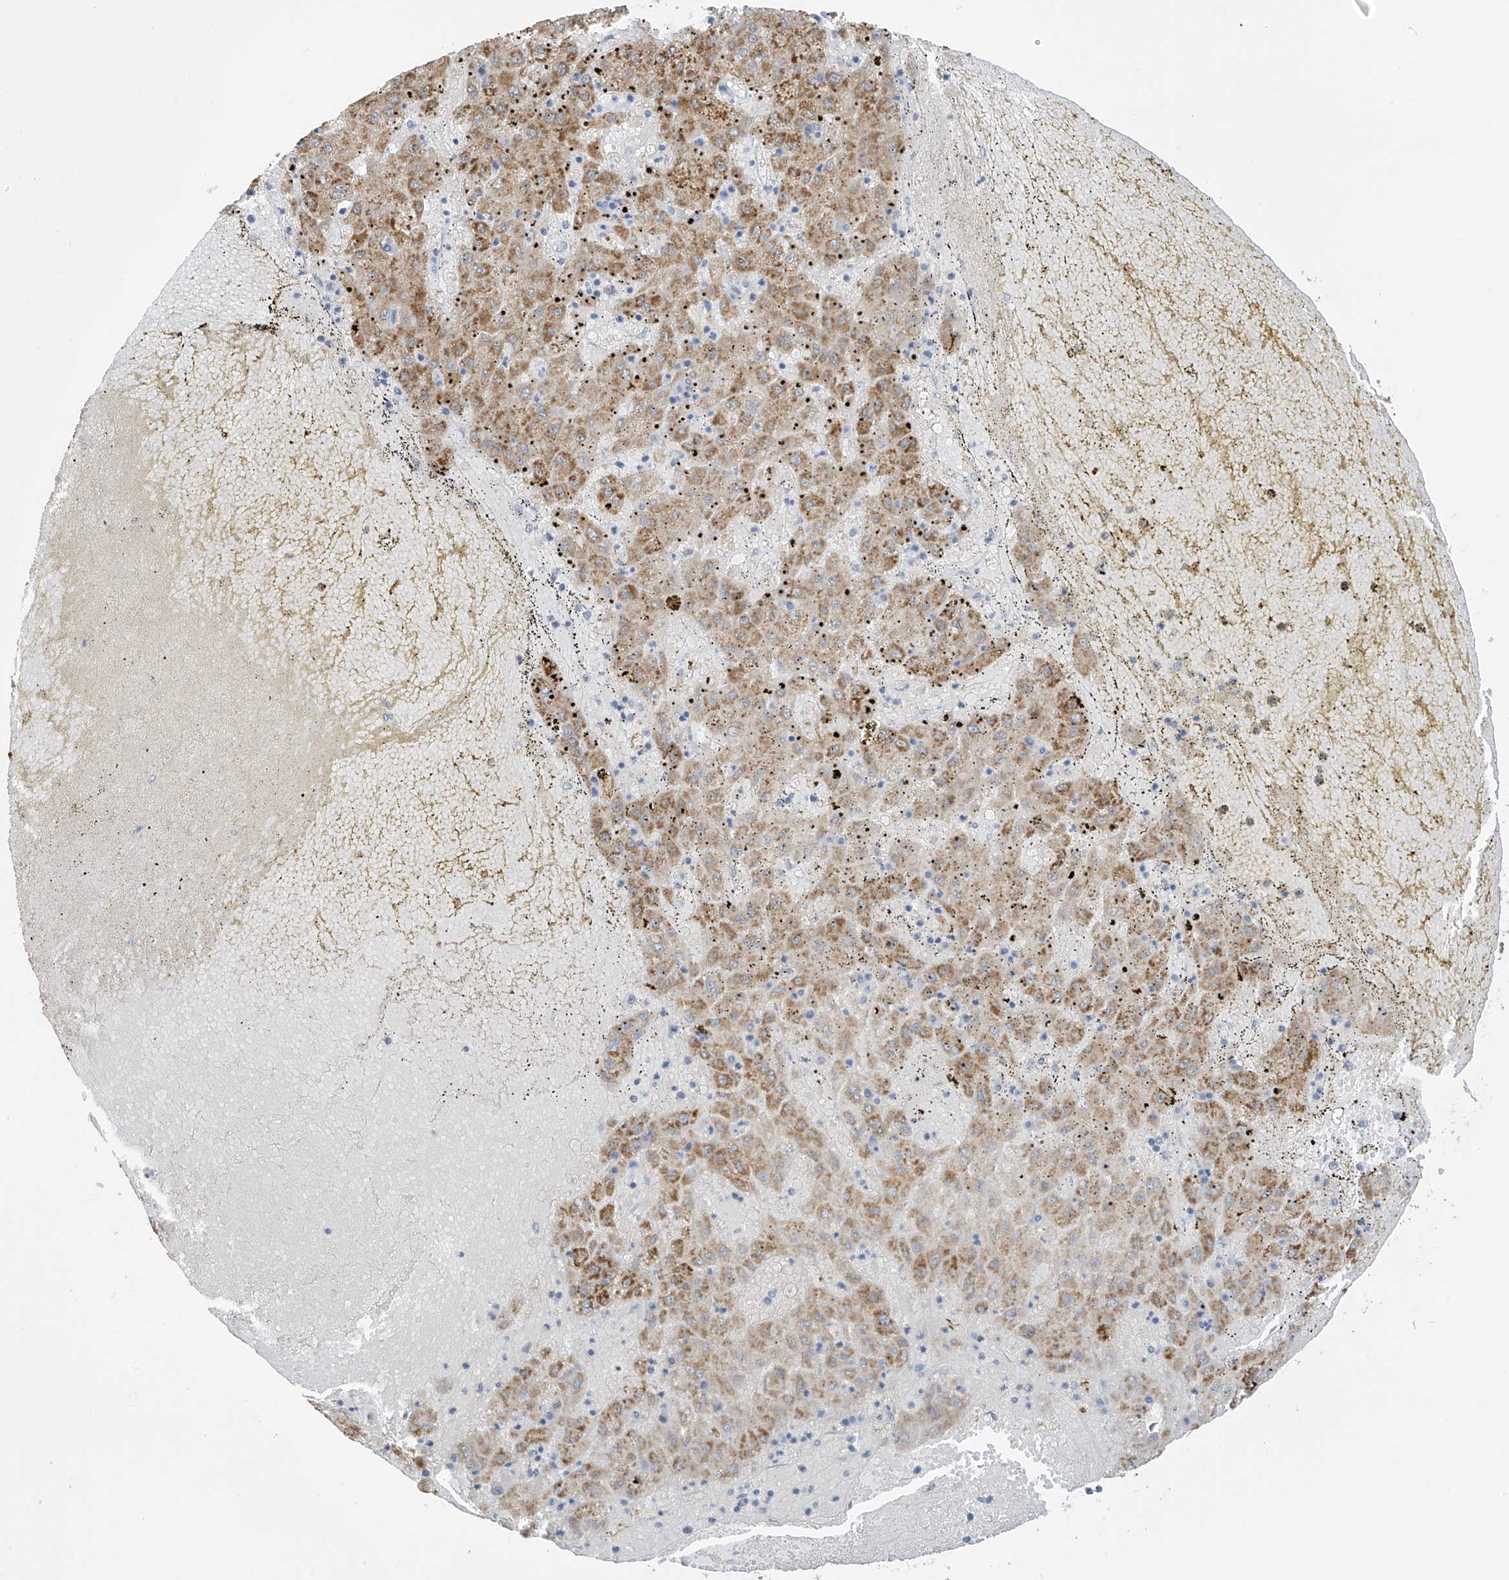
{"staining": {"intensity": "moderate", "quantity": ">75%", "location": "cytoplasmic/membranous"}, "tissue": "liver cancer", "cell_type": "Tumor cells", "image_type": "cancer", "snomed": [{"axis": "morphology", "description": "Carcinoma, Hepatocellular, NOS"}, {"axis": "topography", "description": "Liver"}], "caption": "Immunohistochemical staining of human liver cancer (hepatocellular carcinoma) shows medium levels of moderate cytoplasmic/membranous protein positivity in about >75% of tumor cells.", "gene": "SLFN14", "patient": {"sex": "male", "age": 72}}